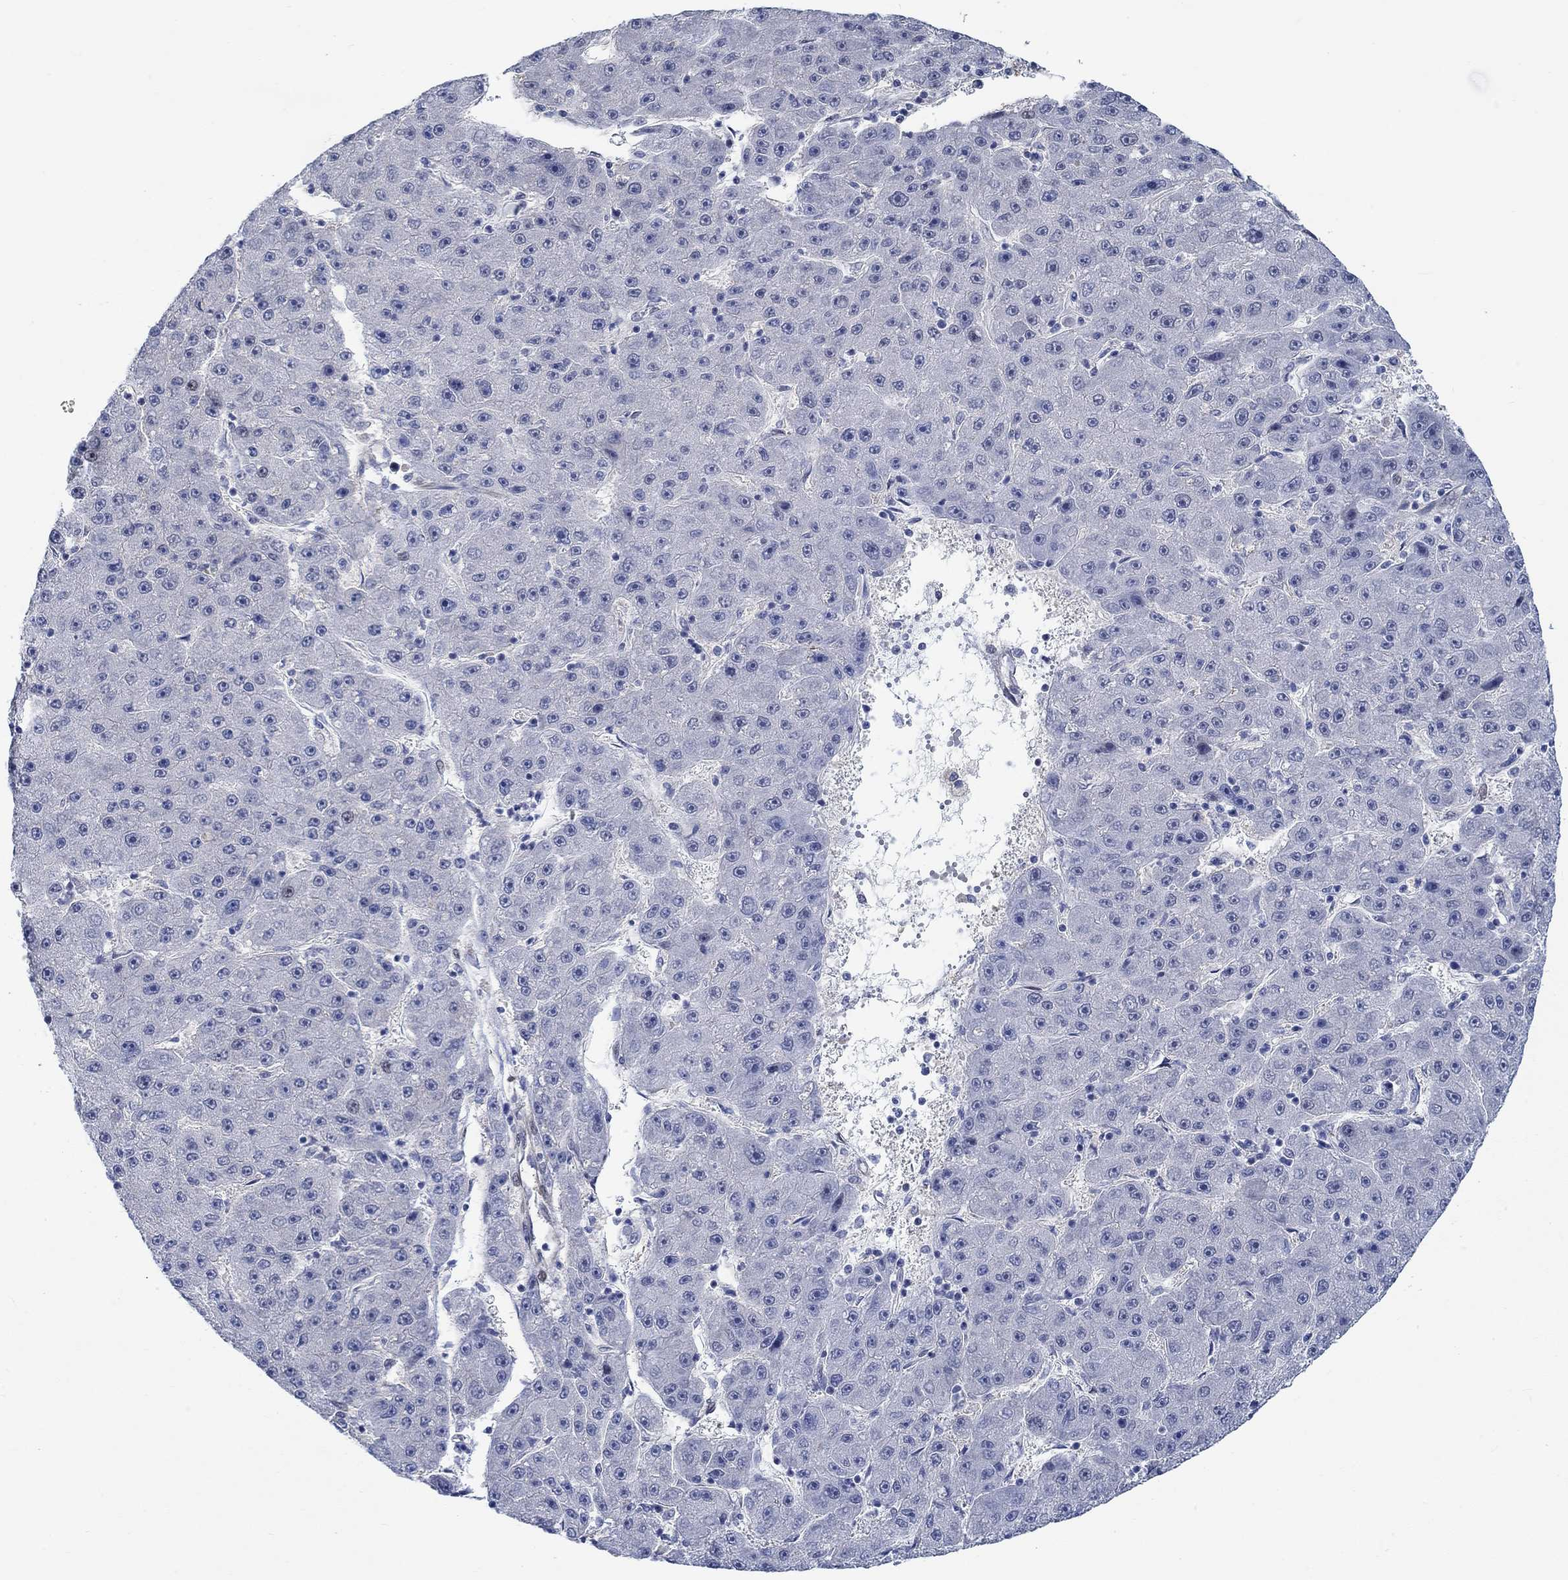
{"staining": {"intensity": "negative", "quantity": "none", "location": "none"}, "tissue": "liver cancer", "cell_type": "Tumor cells", "image_type": "cancer", "snomed": [{"axis": "morphology", "description": "Carcinoma, Hepatocellular, NOS"}, {"axis": "topography", "description": "Liver"}], "caption": "Tumor cells are negative for brown protein staining in liver cancer. The staining is performed using DAB (3,3'-diaminobenzidine) brown chromogen with nuclei counter-stained in using hematoxylin.", "gene": "KCNH8", "patient": {"sex": "male", "age": 67}}